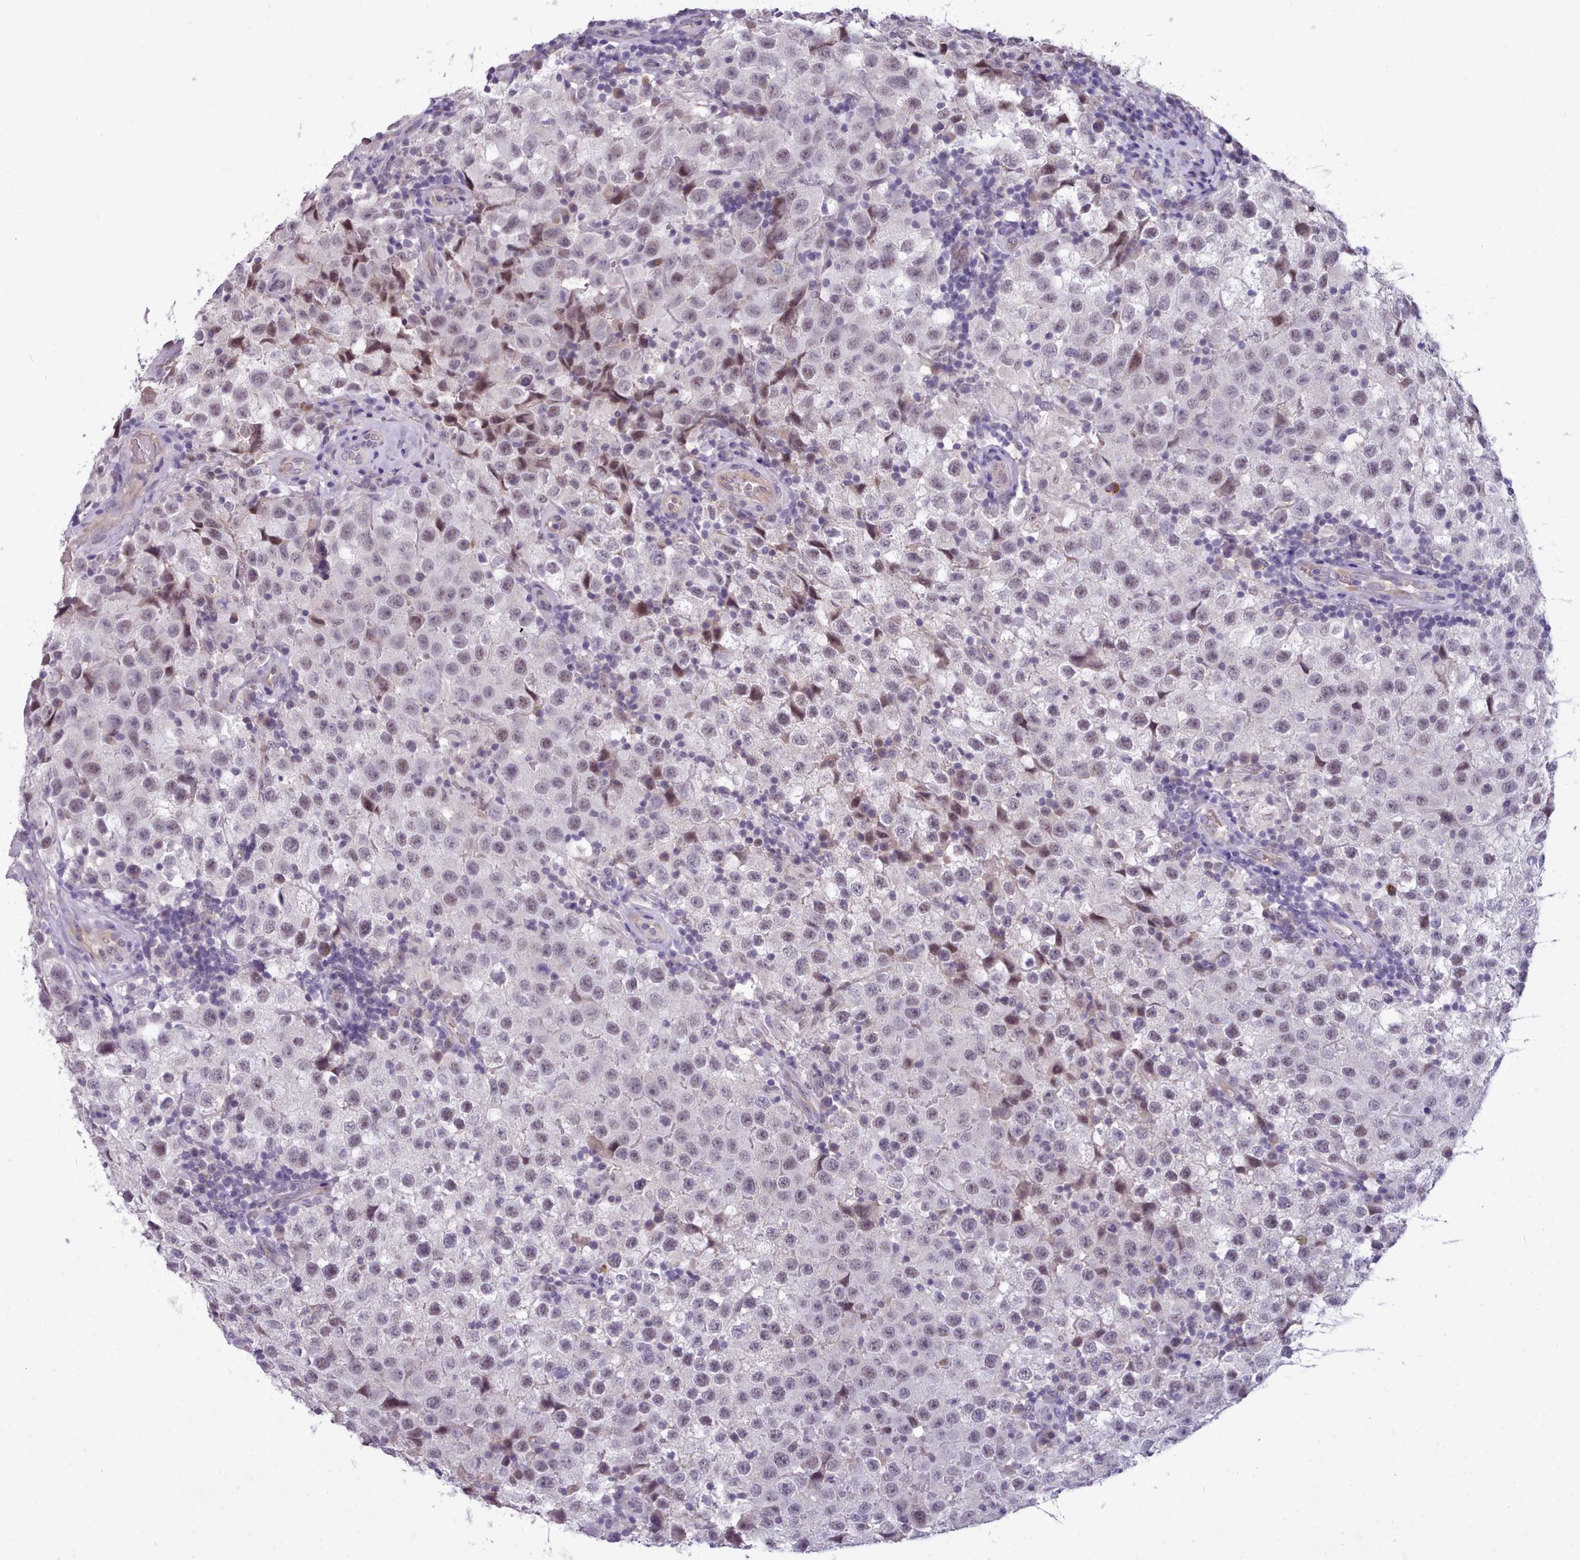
{"staining": {"intensity": "weak", "quantity": "25%-75%", "location": "nuclear"}, "tissue": "testis cancer", "cell_type": "Tumor cells", "image_type": "cancer", "snomed": [{"axis": "morphology", "description": "Seminoma, NOS"}, {"axis": "morphology", "description": "Carcinoma, Embryonal, NOS"}, {"axis": "topography", "description": "Testis"}], "caption": "IHC (DAB) staining of seminoma (testis) reveals weak nuclear protein positivity in approximately 25%-75% of tumor cells. (DAB (3,3'-diaminobenzidine) IHC with brightfield microscopy, high magnification).", "gene": "KCTD16", "patient": {"sex": "male", "age": 41}}